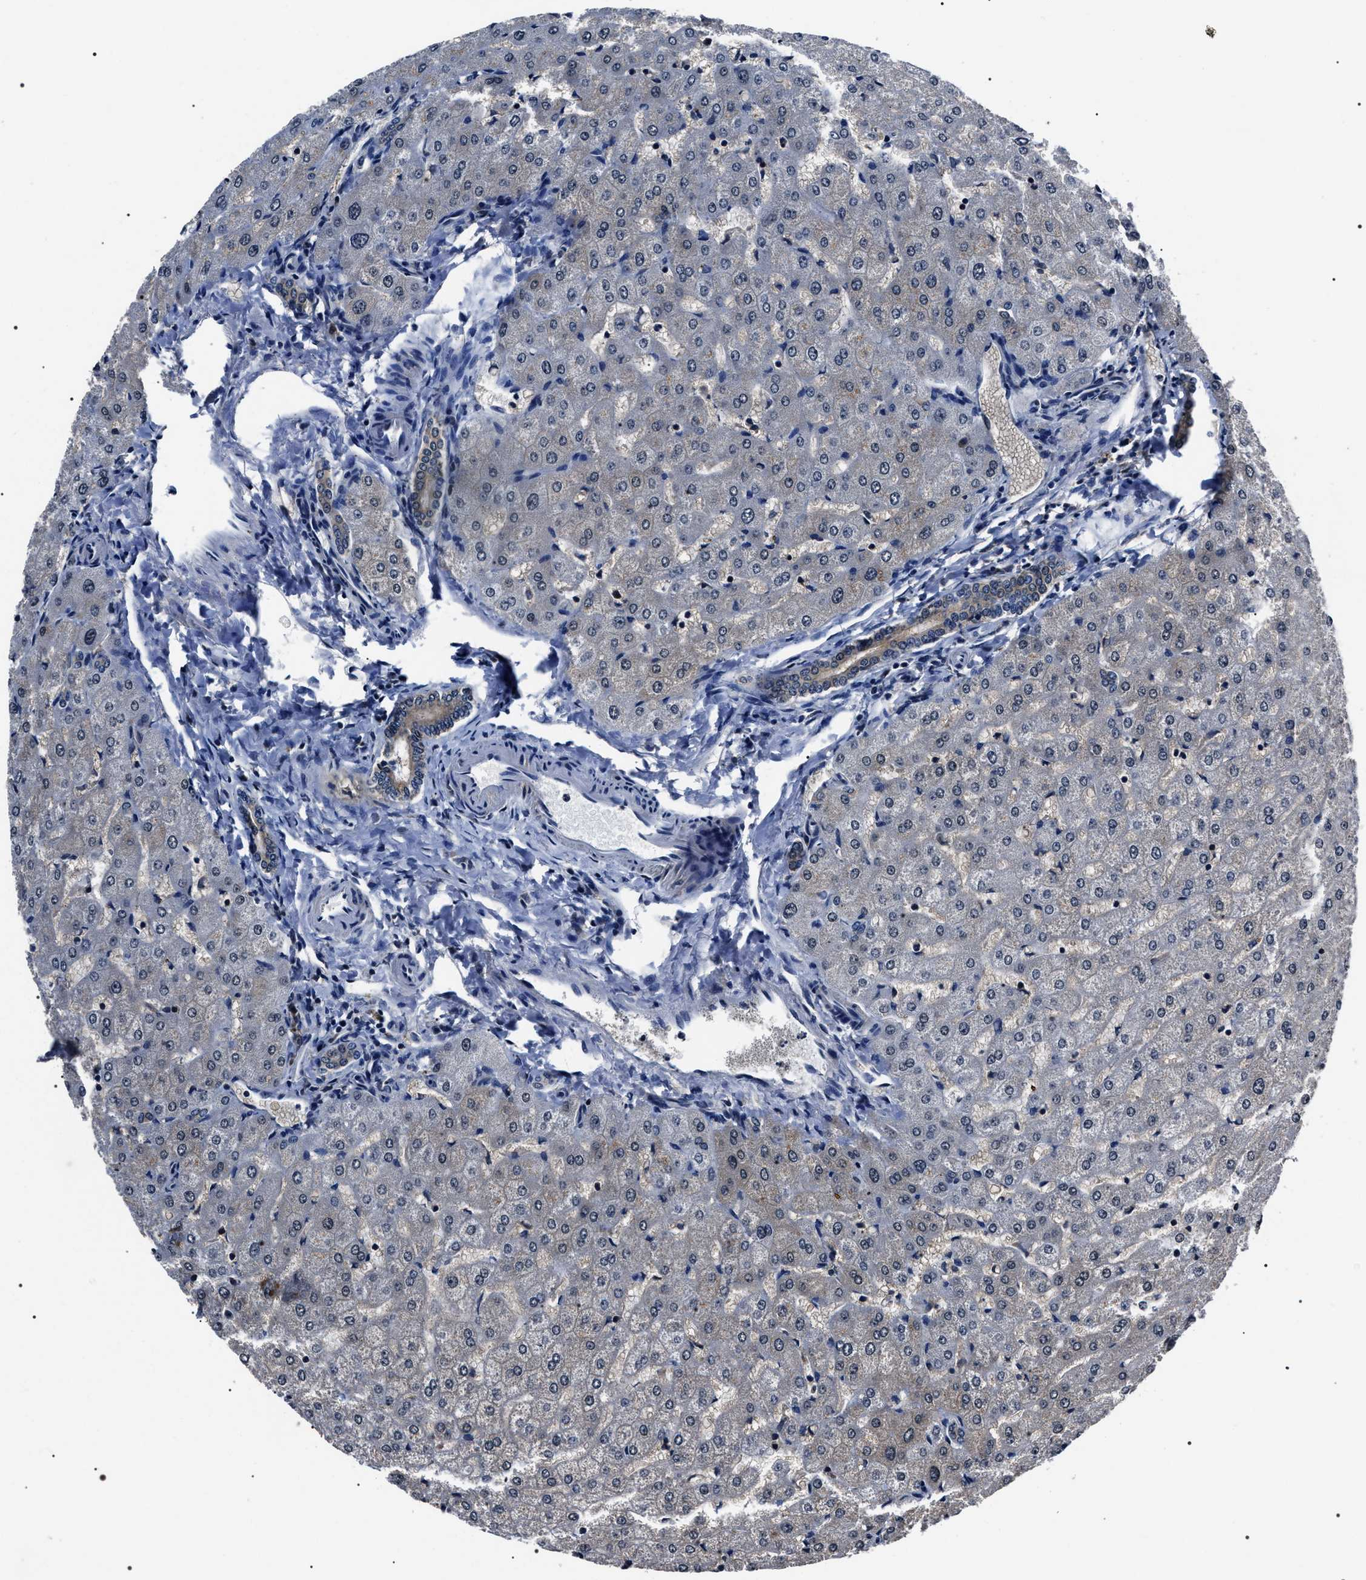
{"staining": {"intensity": "weak", "quantity": ">75%", "location": "cytoplasmic/membranous"}, "tissue": "liver", "cell_type": "Cholangiocytes", "image_type": "normal", "snomed": [{"axis": "morphology", "description": "Normal tissue, NOS"}, {"axis": "morphology", "description": "Fibrosis, NOS"}, {"axis": "topography", "description": "Liver"}], "caption": "The immunohistochemical stain highlights weak cytoplasmic/membranous positivity in cholangiocytes of benign liver. (IHC, brightfield microscopy, high magnification).", "gene": "SIPA1", "patient": {"sex": "female", "age": 29}}